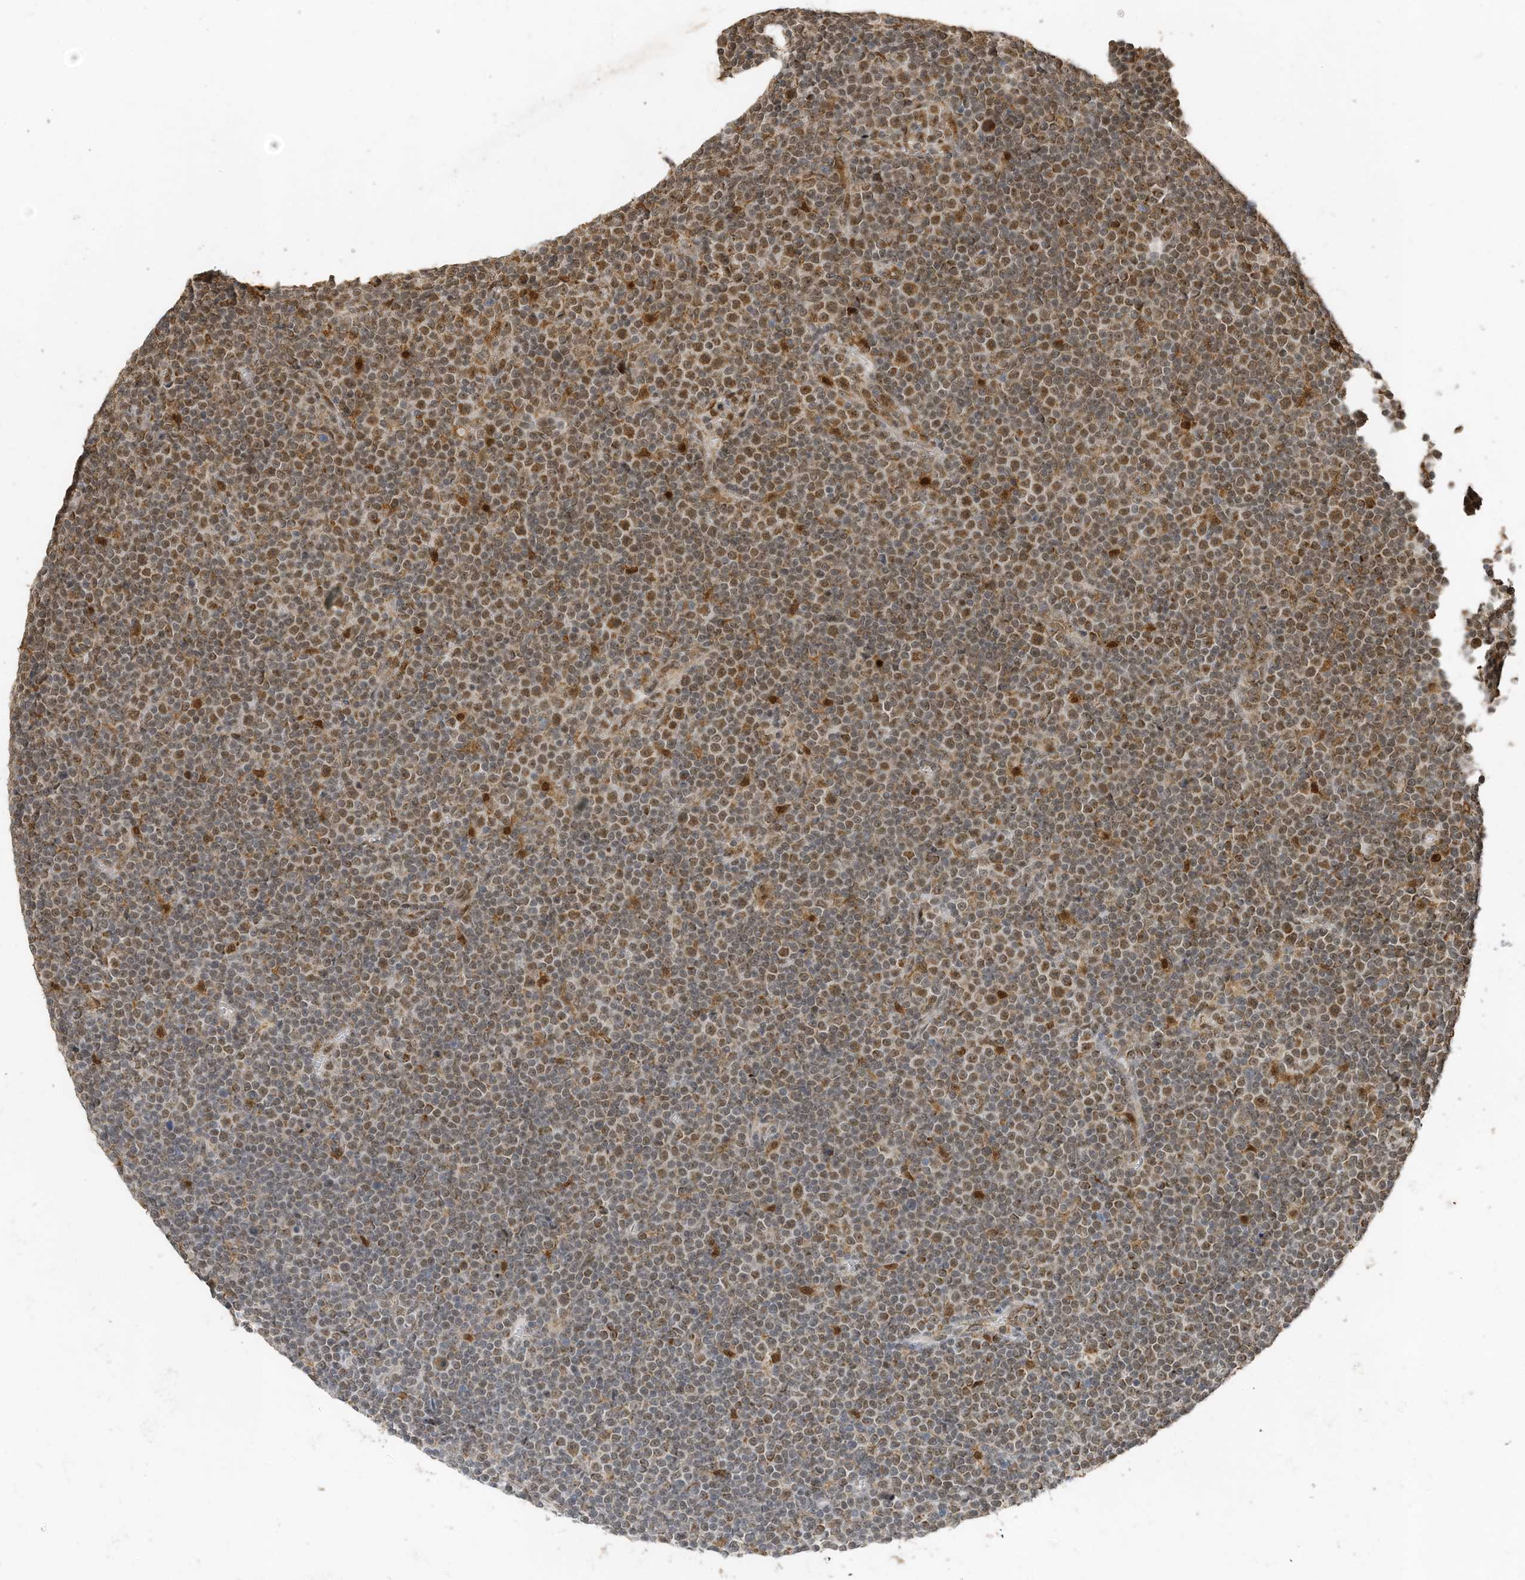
{"staining": {"intensity": "moderate", "quantity": ">75%", "location": "cytoplasmic/membranous,nuclear"}, "tissue": "lymphoma", "cell_type": "Tumor cells", "image_type": "cancer", "snomed": [{"axis": "morphology", "description": "Malignant lymphoma, non-Hodgkin's type, Low grade"}, {"axis": "topography", "description": "Lymph node"}], "caption": "Moderate cytoplasmic/membranous and nuclear protein positivity is identified in approximately >75% of tumor cells in malignant lymphoma, non-Hodgkin's type (low-grade). The staining is performed using DAB brown chromogen to label protein expression. The nuclei are counter-stained blue using hematoxylin.", "gene": "ERLEC1", "patient": {"sex": "female", "age": 67}}